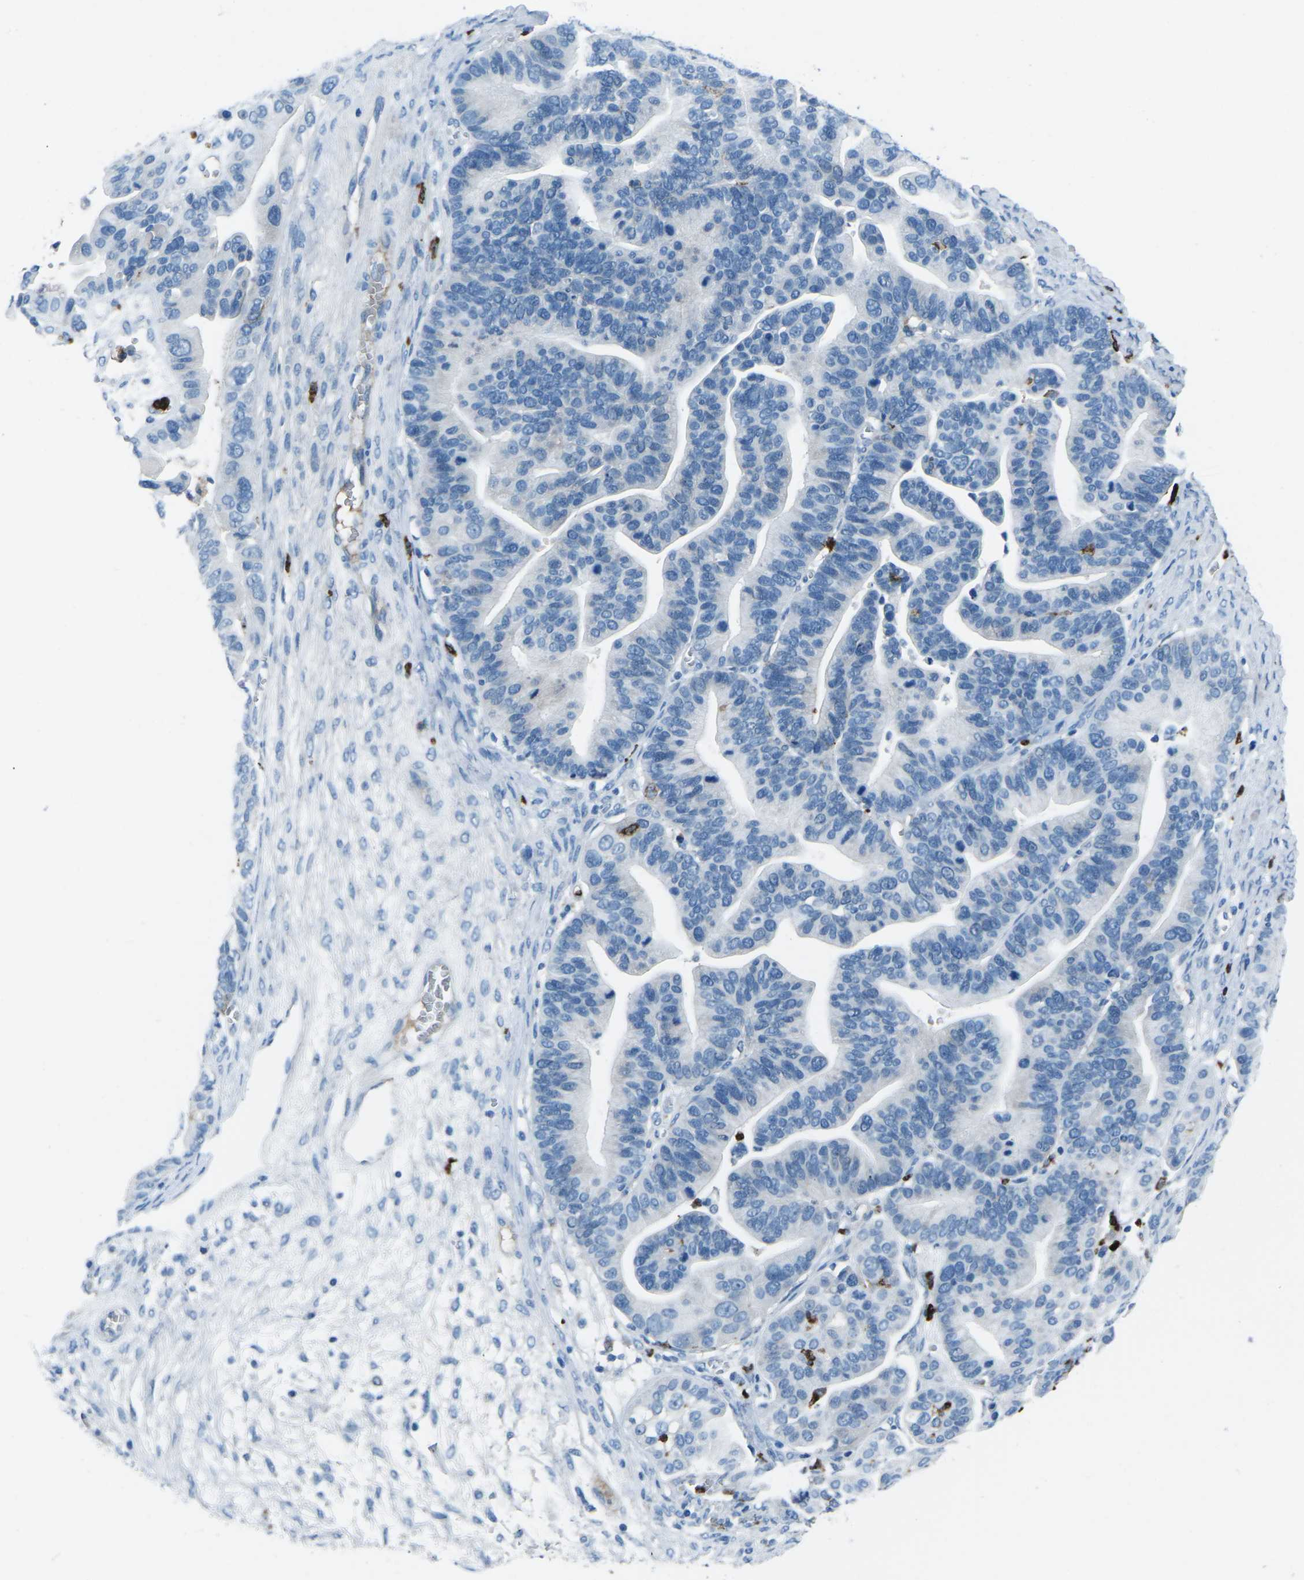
{"staining": {"intensity": "negative", "quantity": "none", "location": "none"}, "tissue": "ovarian cancer", "cell_type": "Tumor cells", "image_type": "cancer", "snomed": [{"axis": "morphology", "description": "Cystadenocarcinoma, serous, NOS"}, {"axis": "topography", "description": "Ovary"}], "caption": "Immunohistochemistry (IHC) of ovarian cancer exhibits no positivity in tumor cells.", "gene": "FCN1", "patient": {"sex": "female", "age": 56}}